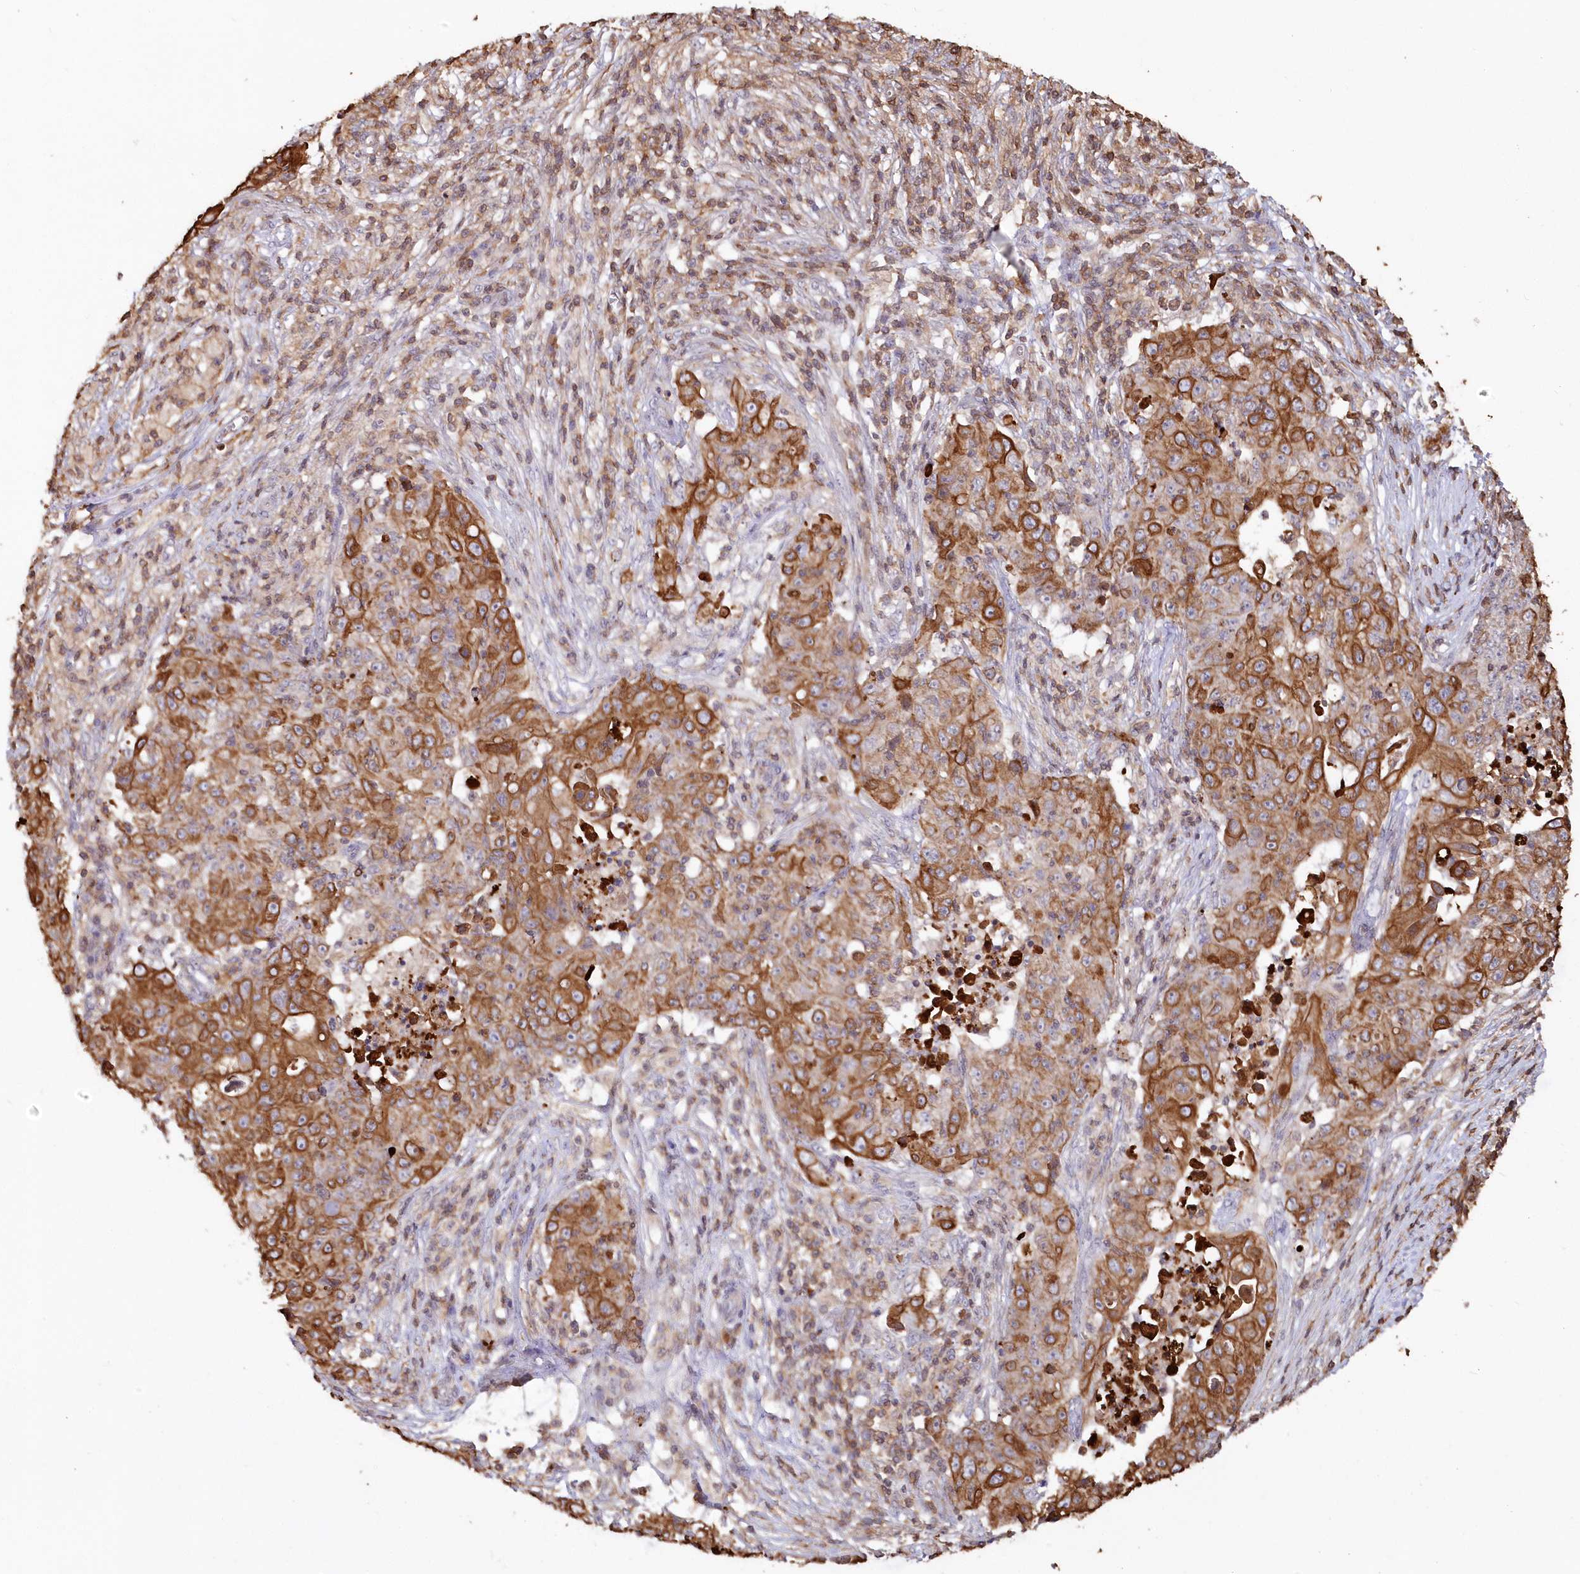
{"staining": {"intensity": "moderate", "quantity": ">75%", "location": "cytoplasmic/membranous"}, "tissue": "ovarian cancer", "cell_type": "Tumor cells", "image_type": "cancer", "snomed": [{"axis": "morphology", "description": "Carcinoma, endometroid"}, {"axis": "topography", "description": "Ovary"}], "caption": "A brown stain shows moderate cytoplasmic/membranous positivity of a protein in human endometroid carcinoma (ovarian) tumor cells.", "gene": "SNED1", "patient": {"sex": "female", "age": 42}}